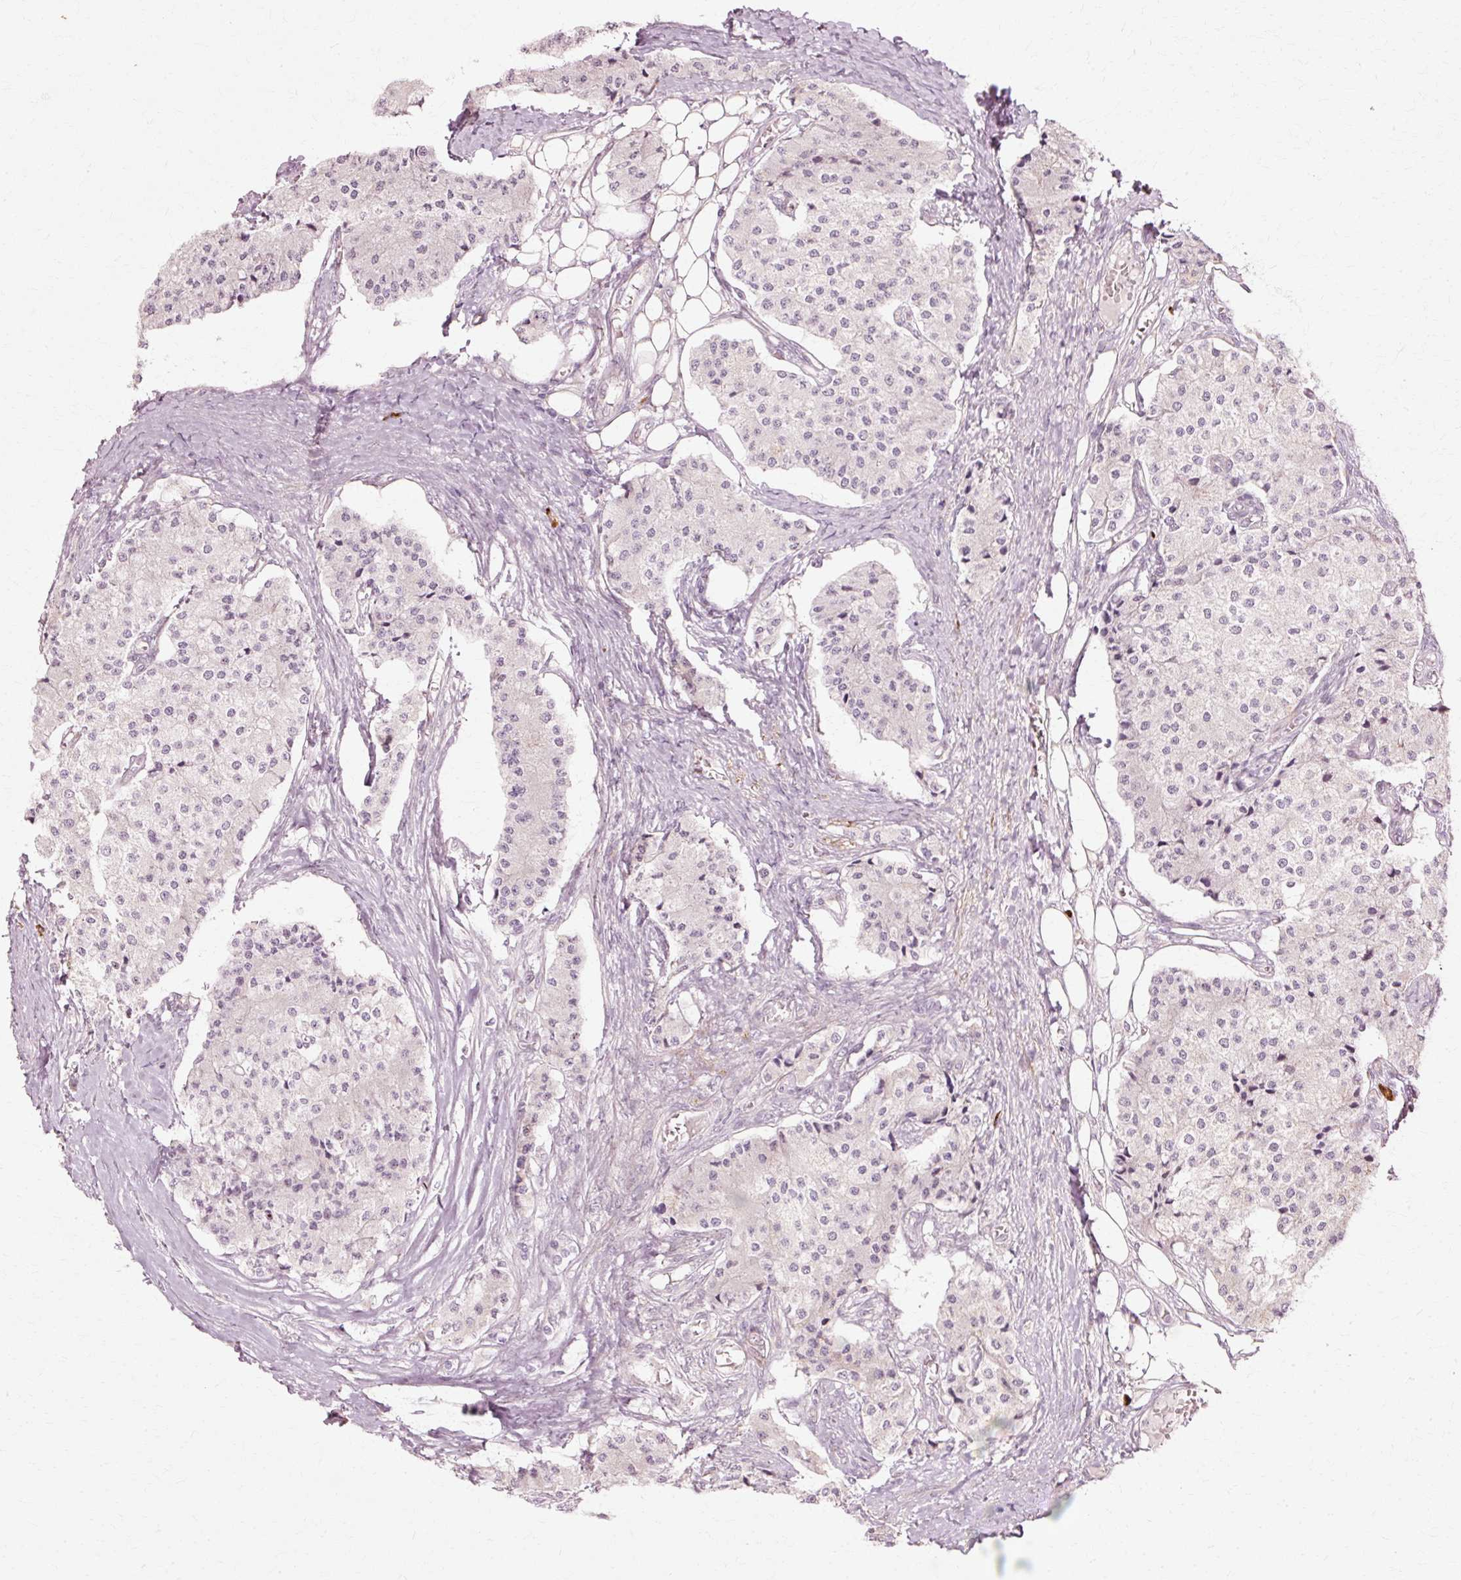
{"staining": {"intensity": "negative", "quantity": "none", "location": "none"}, "tissue": "carcinoid", "cell_type": "Tumor cells", "image_type": "cancer", "snomed": [{"axis": "morphology", "description": "Carcinoid, malignant, NOS"}, {"axis": "topography", "description": "Colon"}], "caption": "Photomicrograph shows no protein expression in tumor cells of malignant carcinoid tissue.", "gene": "RGPD5", "patient": {"sex": "female", "age": 52}}